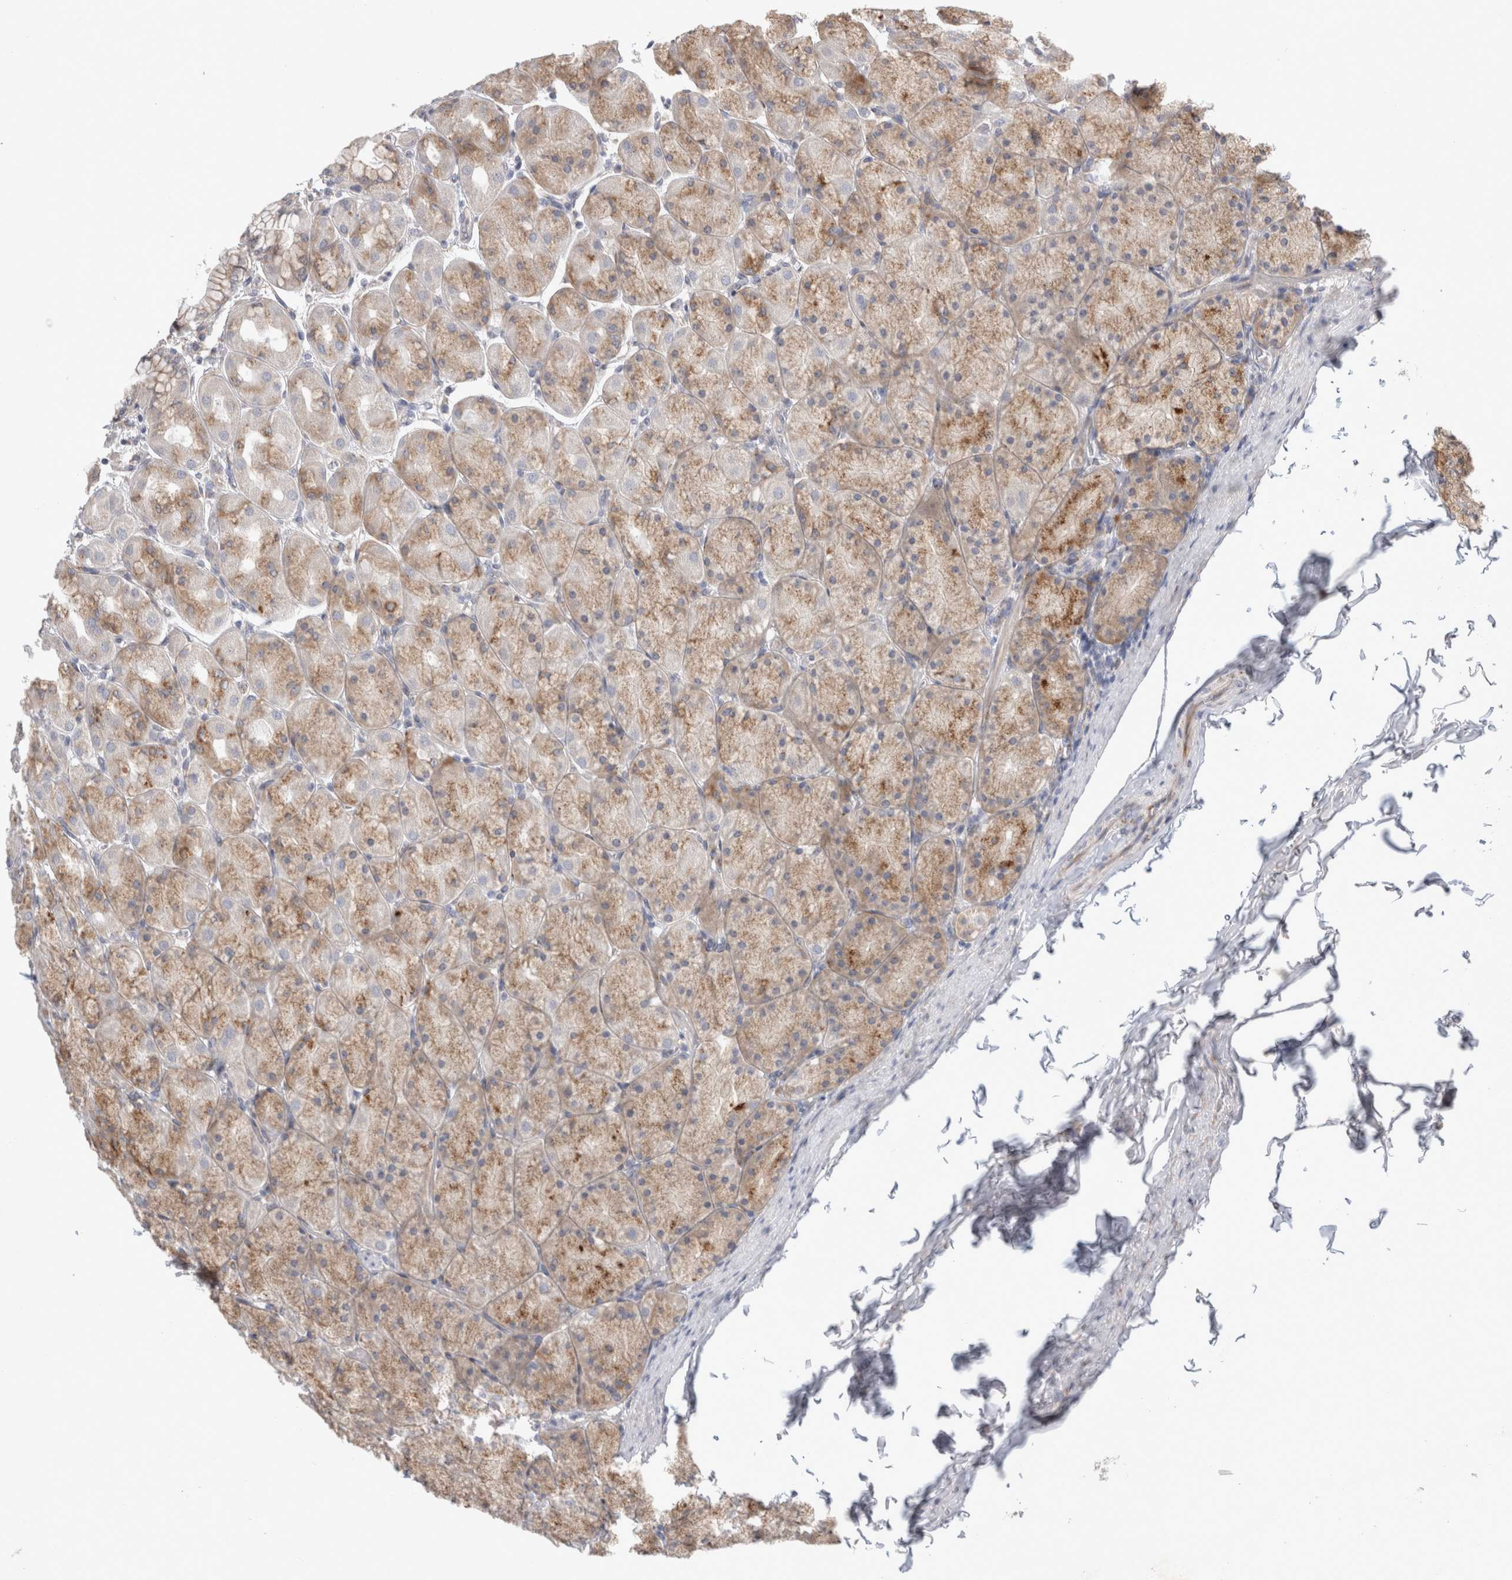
{"staining": {"intensity": "strong", "quantity": "<25%", "location": "cytoplasmic/membranous"}, "tissue": "stomach", "cell_type": "Glandular cells", "image_type": "normal", "snomed": [{"axis": "morphology", "description": "Normal tissue, NOS"}, {"axis": "topography", "description": "Stomach, upper"}], "caption": "Immunohistochemistry (IHC) image of unremarkable stomach: human stomach stained using immunohistochemistry (IHC) demonstrates medium levels of strong protein expression localized specifically in the cytoplasmic/membranous of glandular cells, appearing as a cytoplasmic/membranous brown color.", "gene": "TRMT9B", "patient": {"sex": "female", "age": 56}}